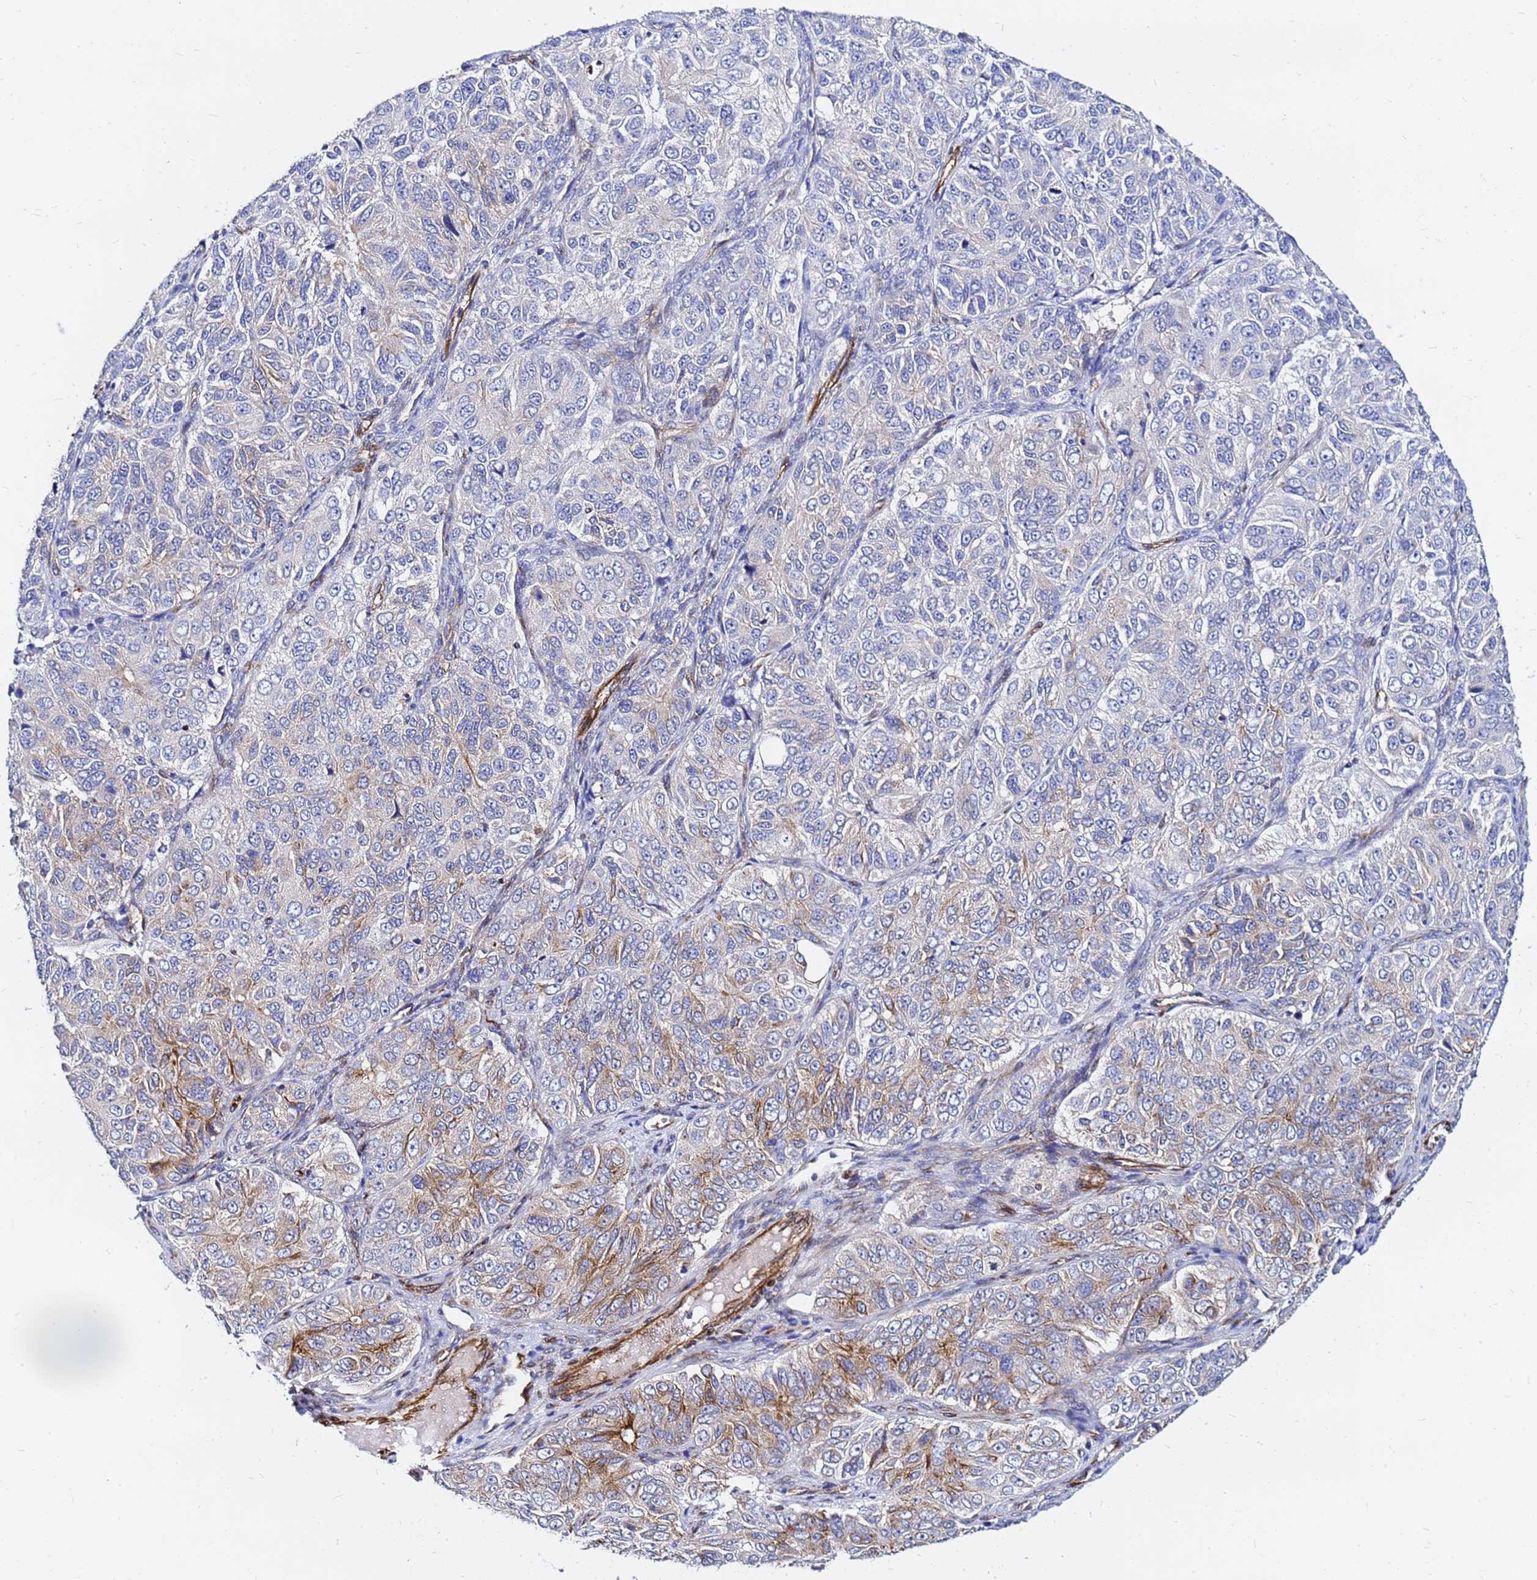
{"staining": {"intensity": "moderate", "quantity": "<25%", "location": "cytoplasmic/membranous"}, "tissue": "ovarian cancer", "cell_type": "Tumor cells", "image_type": "cancer", "snomed": [{"axis": "morphology", "description": "Carcinoma, endometroid"}, {"axis": "topography", "description": "Ovary"}], "caption": "High-magnification brightfield microscopy of ovarian cancer stained with DAB (brown) and counterstained with hematoxylin (blue). tumor cells exhibit moderate cytoplasmic/membranous staining is appreciated in about<25% of cells. (DAB (3,3'-diaminobenzidine) IHC, brown staining for protein, blue staining for nuclei).", "gene": "TUBA8", "patient": {"sex": "female", "age": 51}}